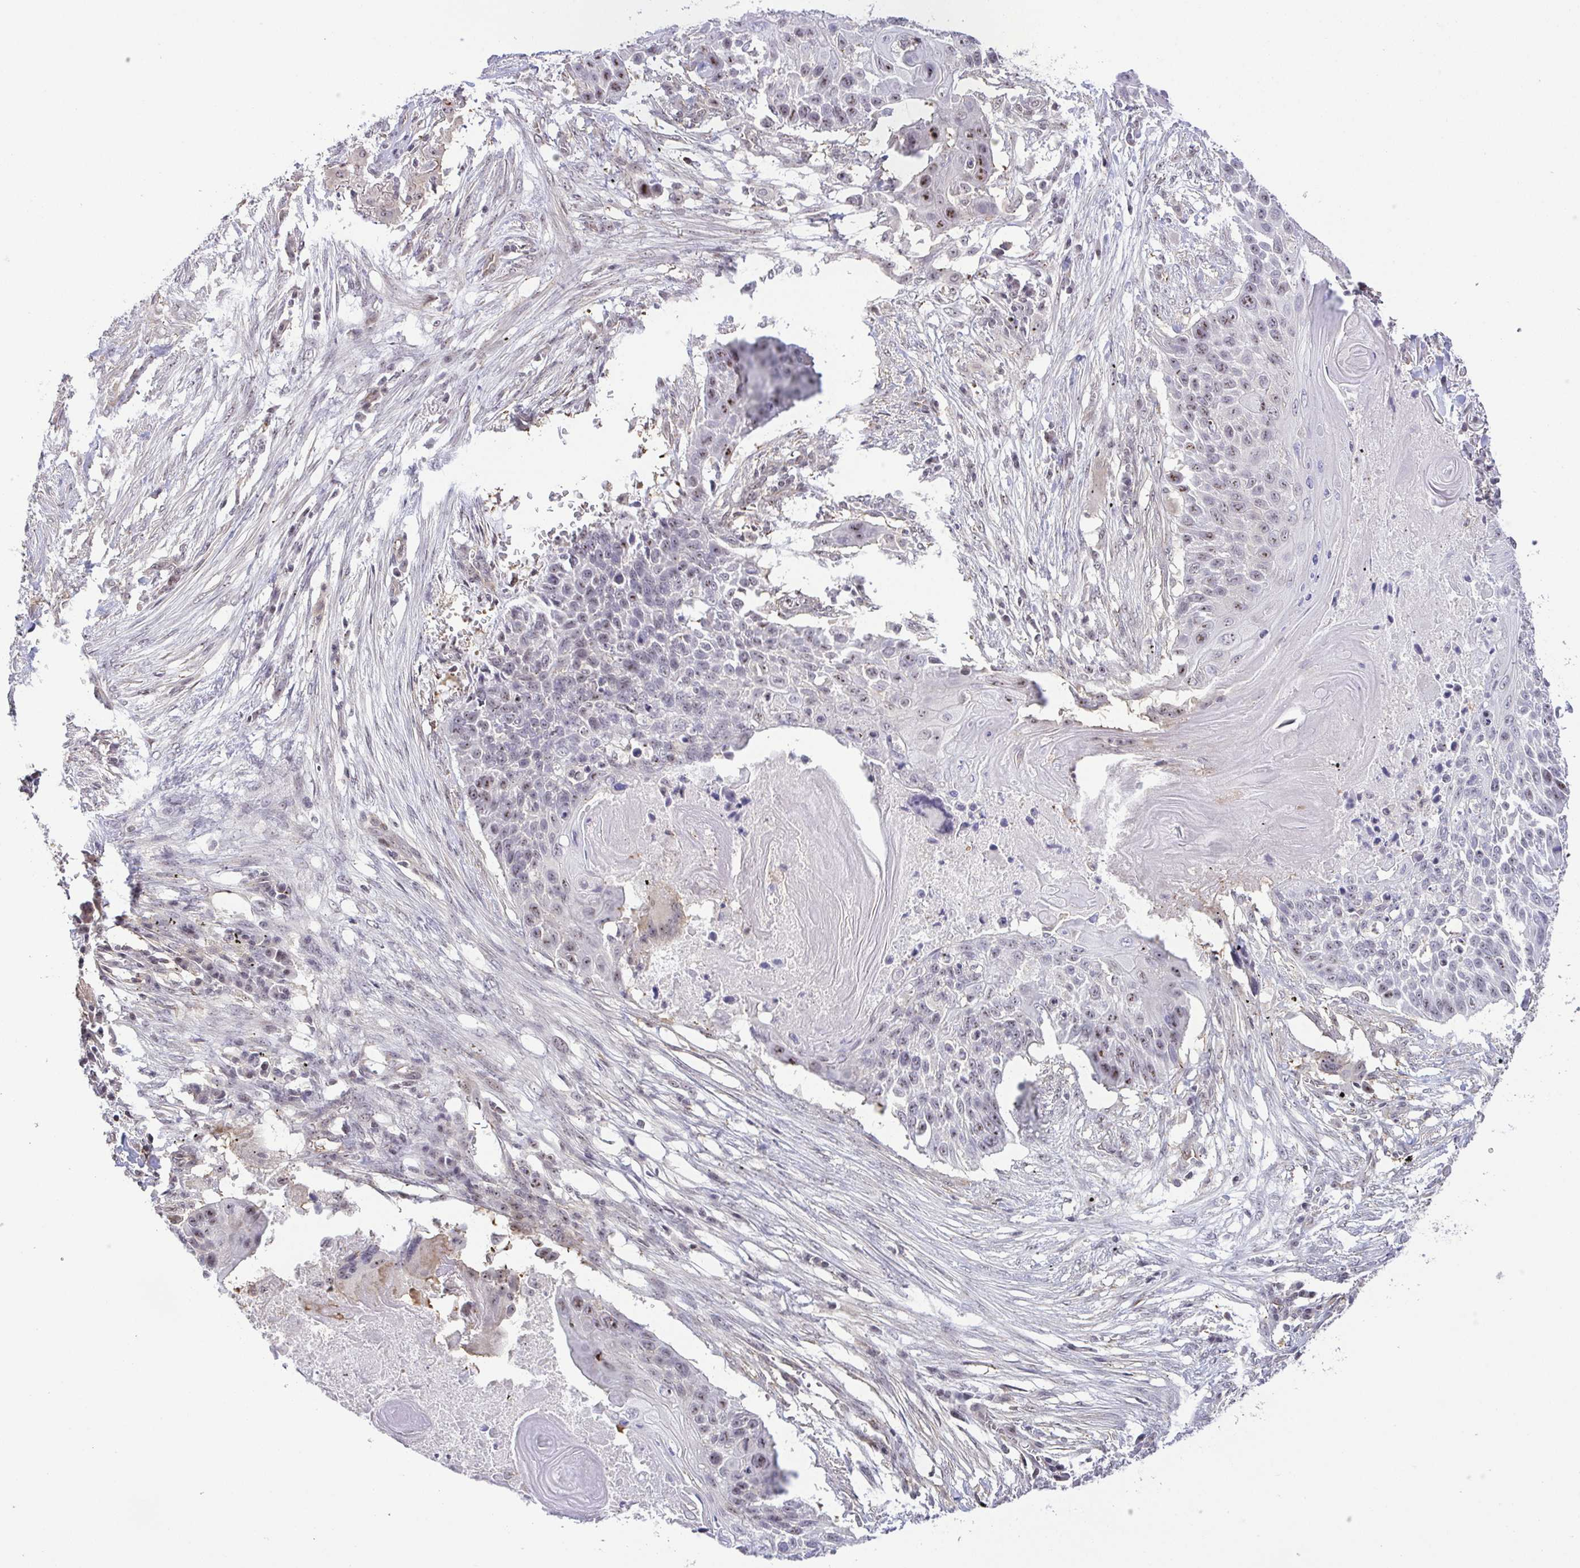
{"staining": {"intensity": "weak", "quantity": "<25%", "location": "nuclear"}, "tissue": "lung cancer", "cell_type": "Tumor cells", "image_type": "cancer", "snomed": [{"axis": "morphology", "description": "Squamous cell carcinoma, NOS"}, {"axis": "topography", "description": "Lung"}], "caption": "Lung cancer (squamous cell carcinoma) stained for a protein using IHC displays no positivity tumor cells.", "gene": "RSL24D1", "patient": {"sex": "male", "age": 78}}